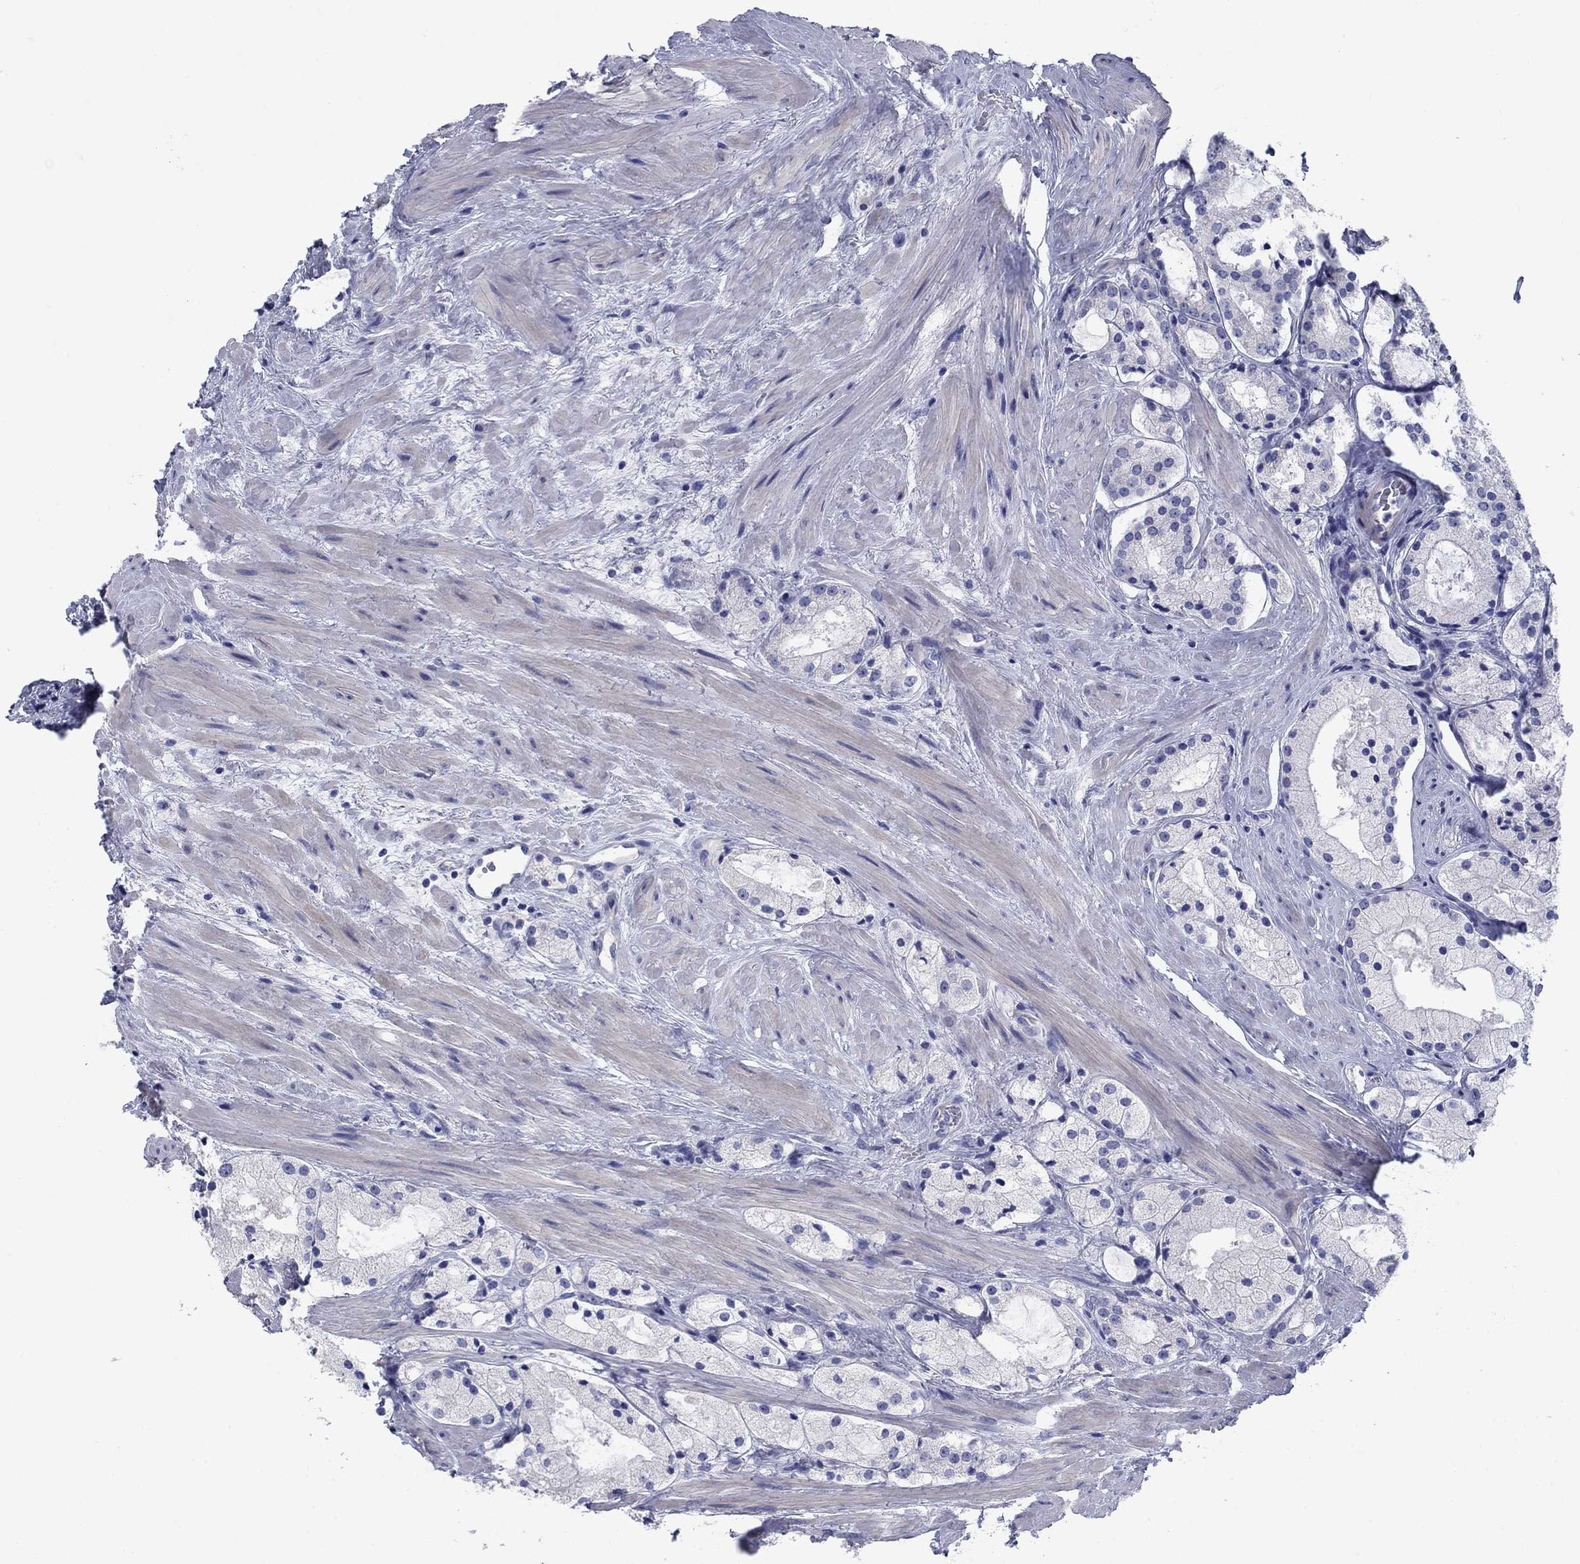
{"staining": {"intensity": "negative", "quantity": "none", "location": "none"}, "tissue": "prostate cancer", "cell_type": "Tumor cells", "image_type": "cancer", "snomed": [{"axis": "morphology", "description": "Adenocarcinoma, NOS"}, {"axis": "morphology", "description": "Adenocarcinoma, High grade"}, {"axis": "topography", "description": "Prostate"}], "caption": "There is no significant staining in tumor cells of adenocarcinoma (prostate).", "gene": "PRKCG", "patient": {"sex": "male", "age": 64}}